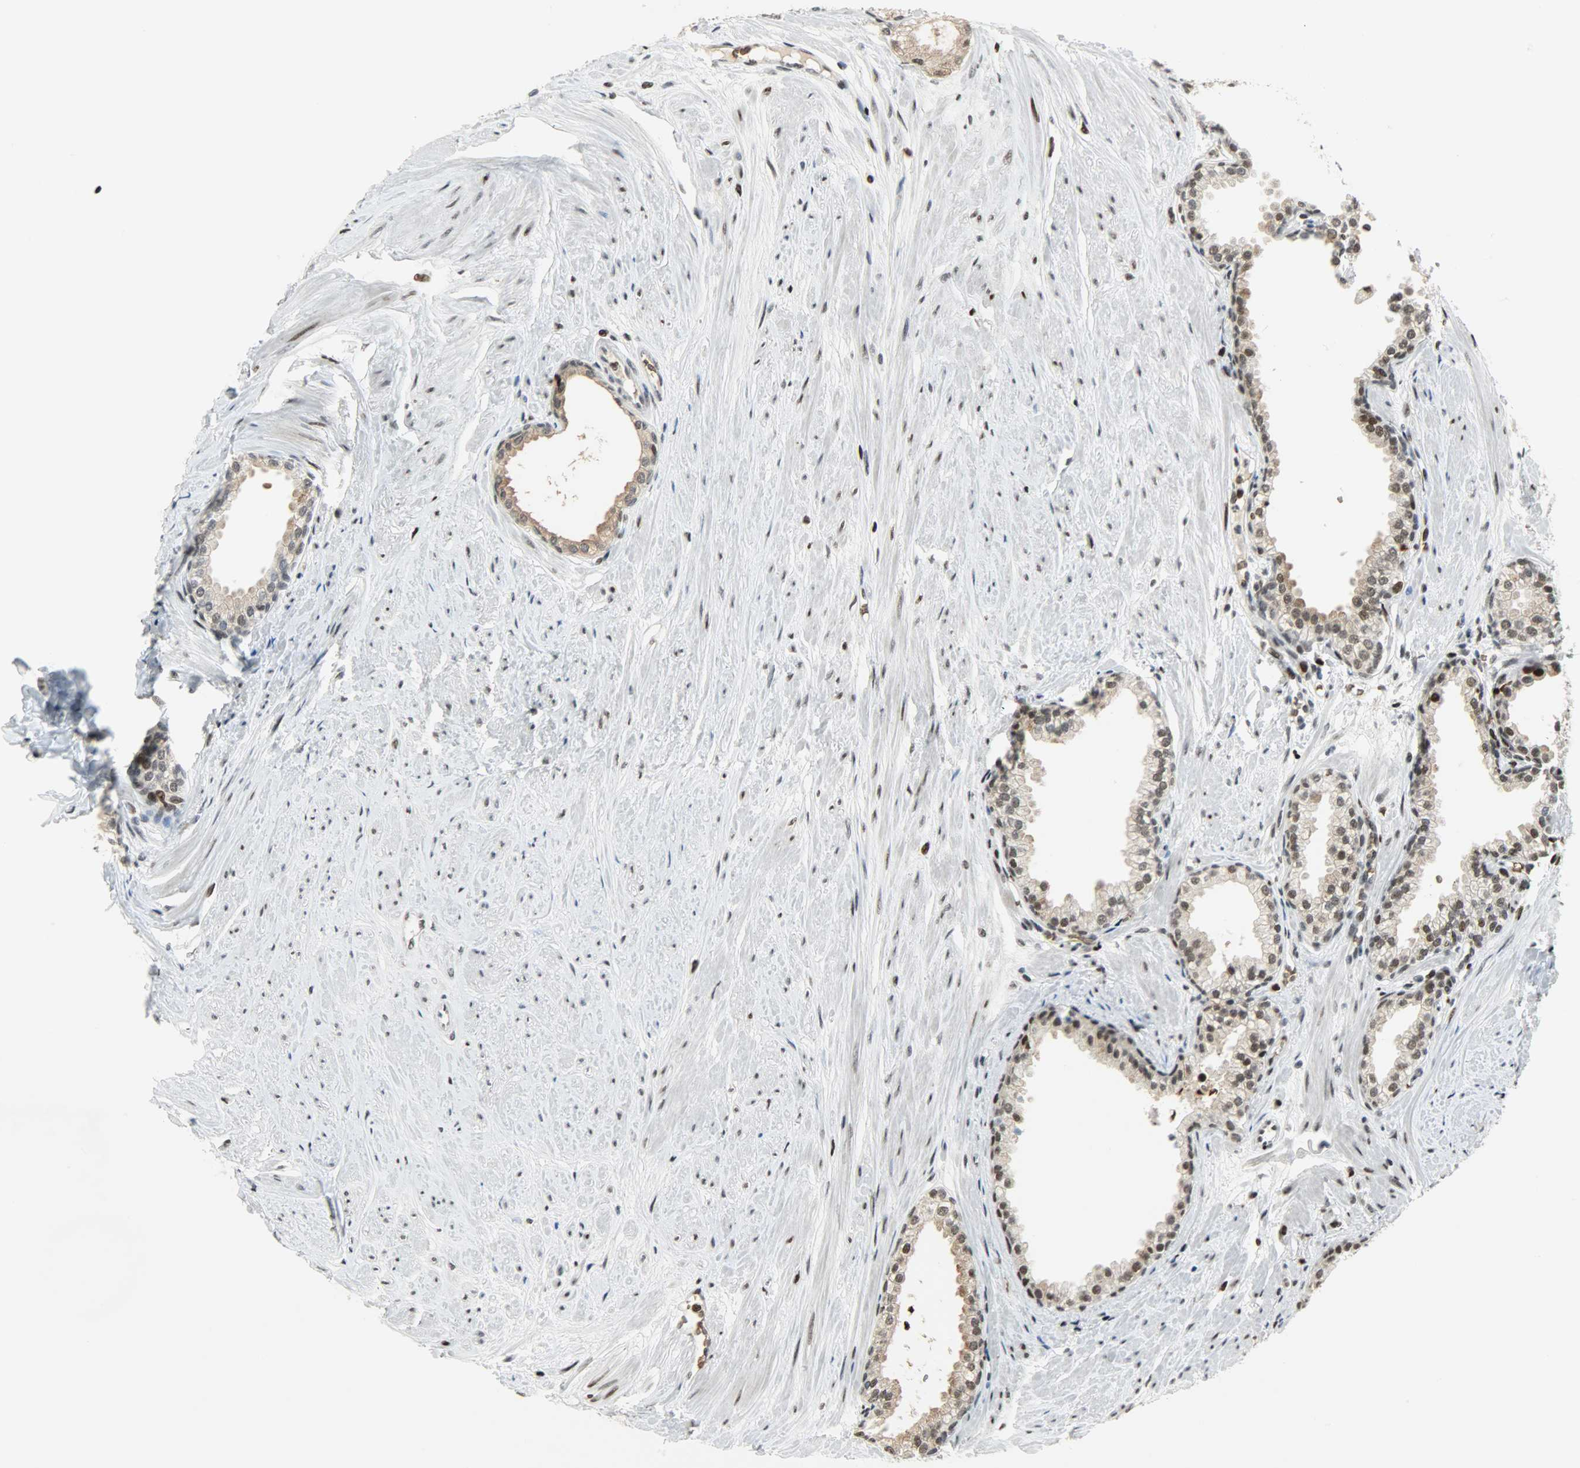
{"staining": {"intensity": "moderate", "quantity": ">75%", "location": "cytoplasmic/membranous,nuclear"}, "tissue": "prostate", "cell_type": "Glandular cells", "image_type": "normal", "snomed": [{"axis": "morphology", "description": "Normal tissue, NOS"}, {"axis": "topography", "description": "Prostate"}], "caption": "A brown stain highlights moderate cytoplasmic/membranous,nuclear expression of a protein in glandular cells of normal prostate. The staining was performed using DAB to visualize the protein expression in brown, while the nuclei were stained in blue with hematoxylin (Magnification: 20x).", "gene": "SNAI1", "patient": {"sex": "male", "age": 64}}